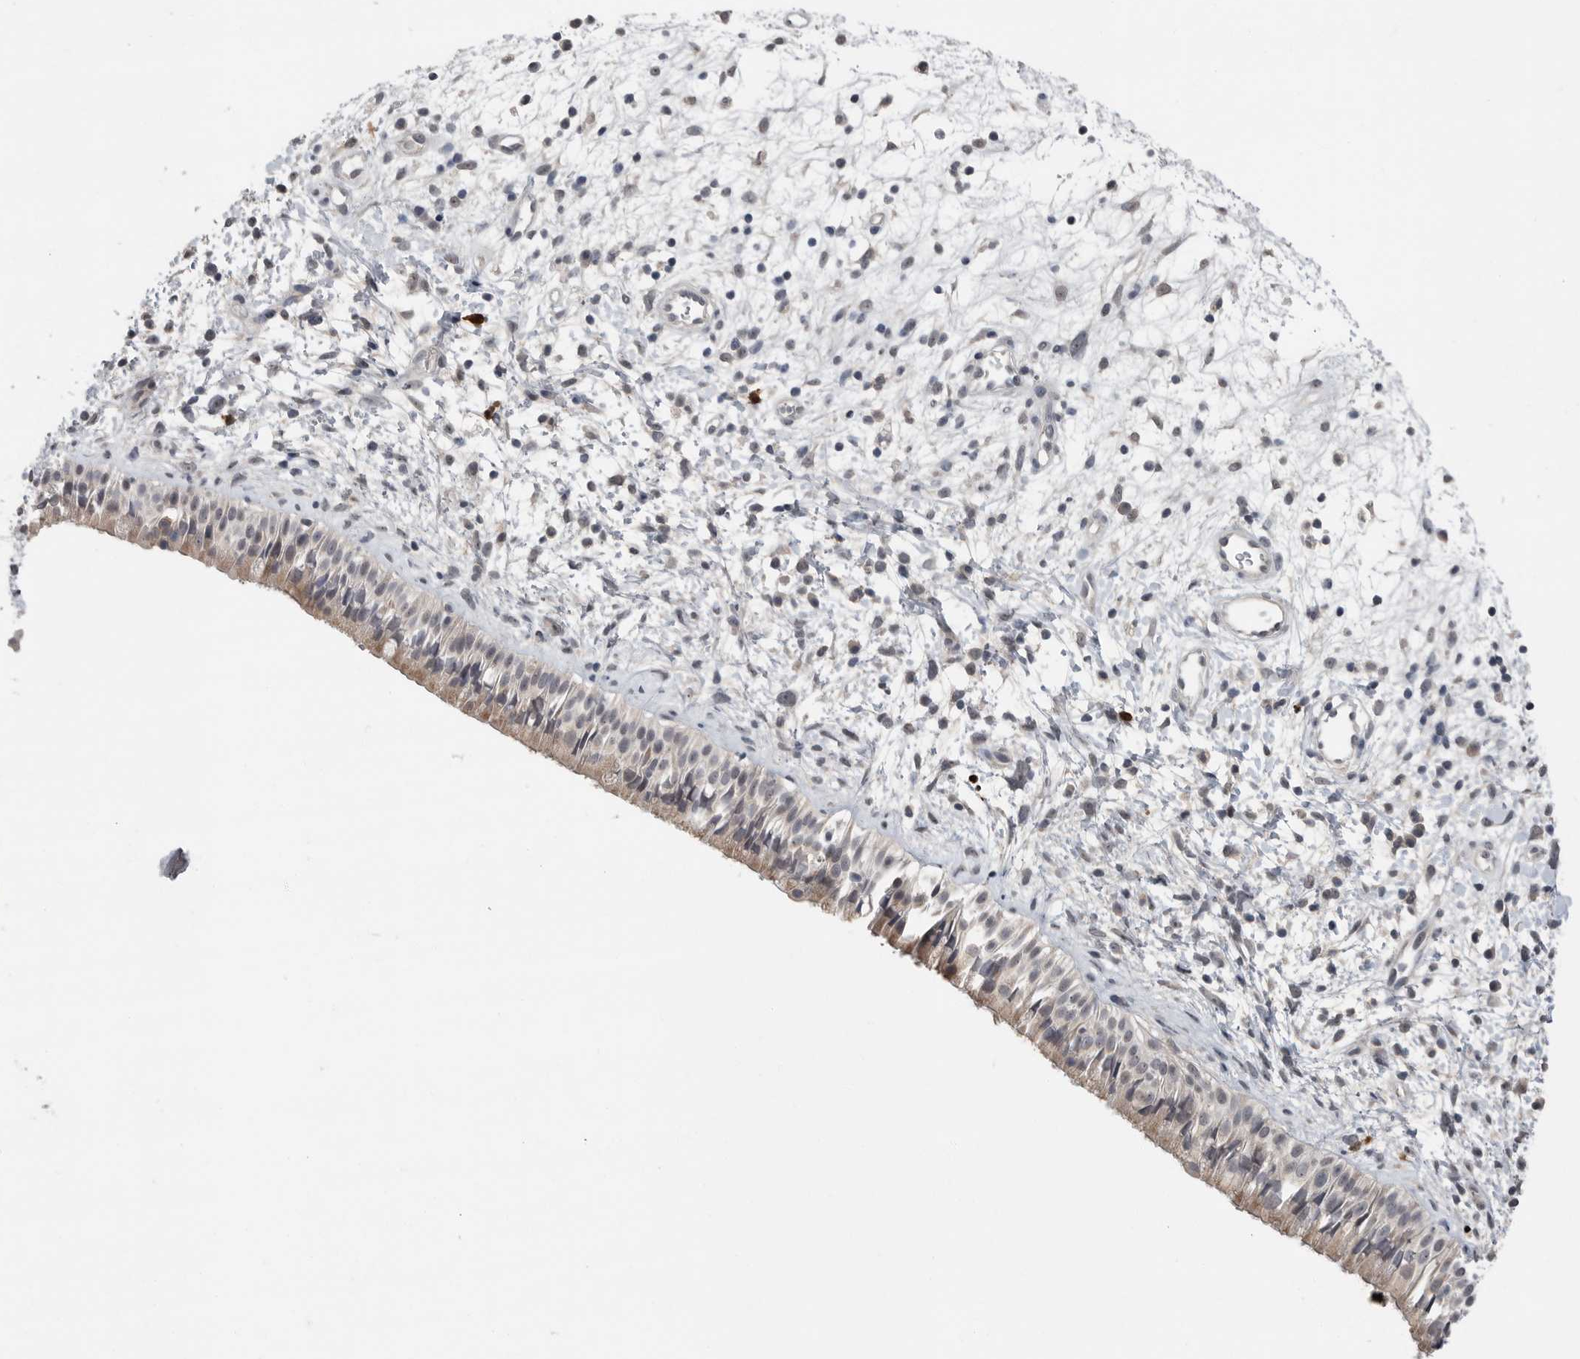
{"staining": {"intensity": "moderate", "quantity": ">75%", "location": "cytoplasmic/membranous"}, "tissue": "nasopharynx", "cell_type": "Respiratory epithelial cells", "image_type": "normal", "snomed": [{"axis": "morphology", "description": "Normal tissue, NOS"}, {"axis": "topography", "description": "Nasopharynx"}], "caption": "Immunohistochemical staining of normal nasopharynx displays >75% levels of moderate cytoplasmic/membranous protein expression in approximately >75% of respiratory epithelial cells. The protein is shown in brown color, while the nuclei are stained blue.", "gene": "SCP2", "patient": {"sex": "male", "age": 22}}